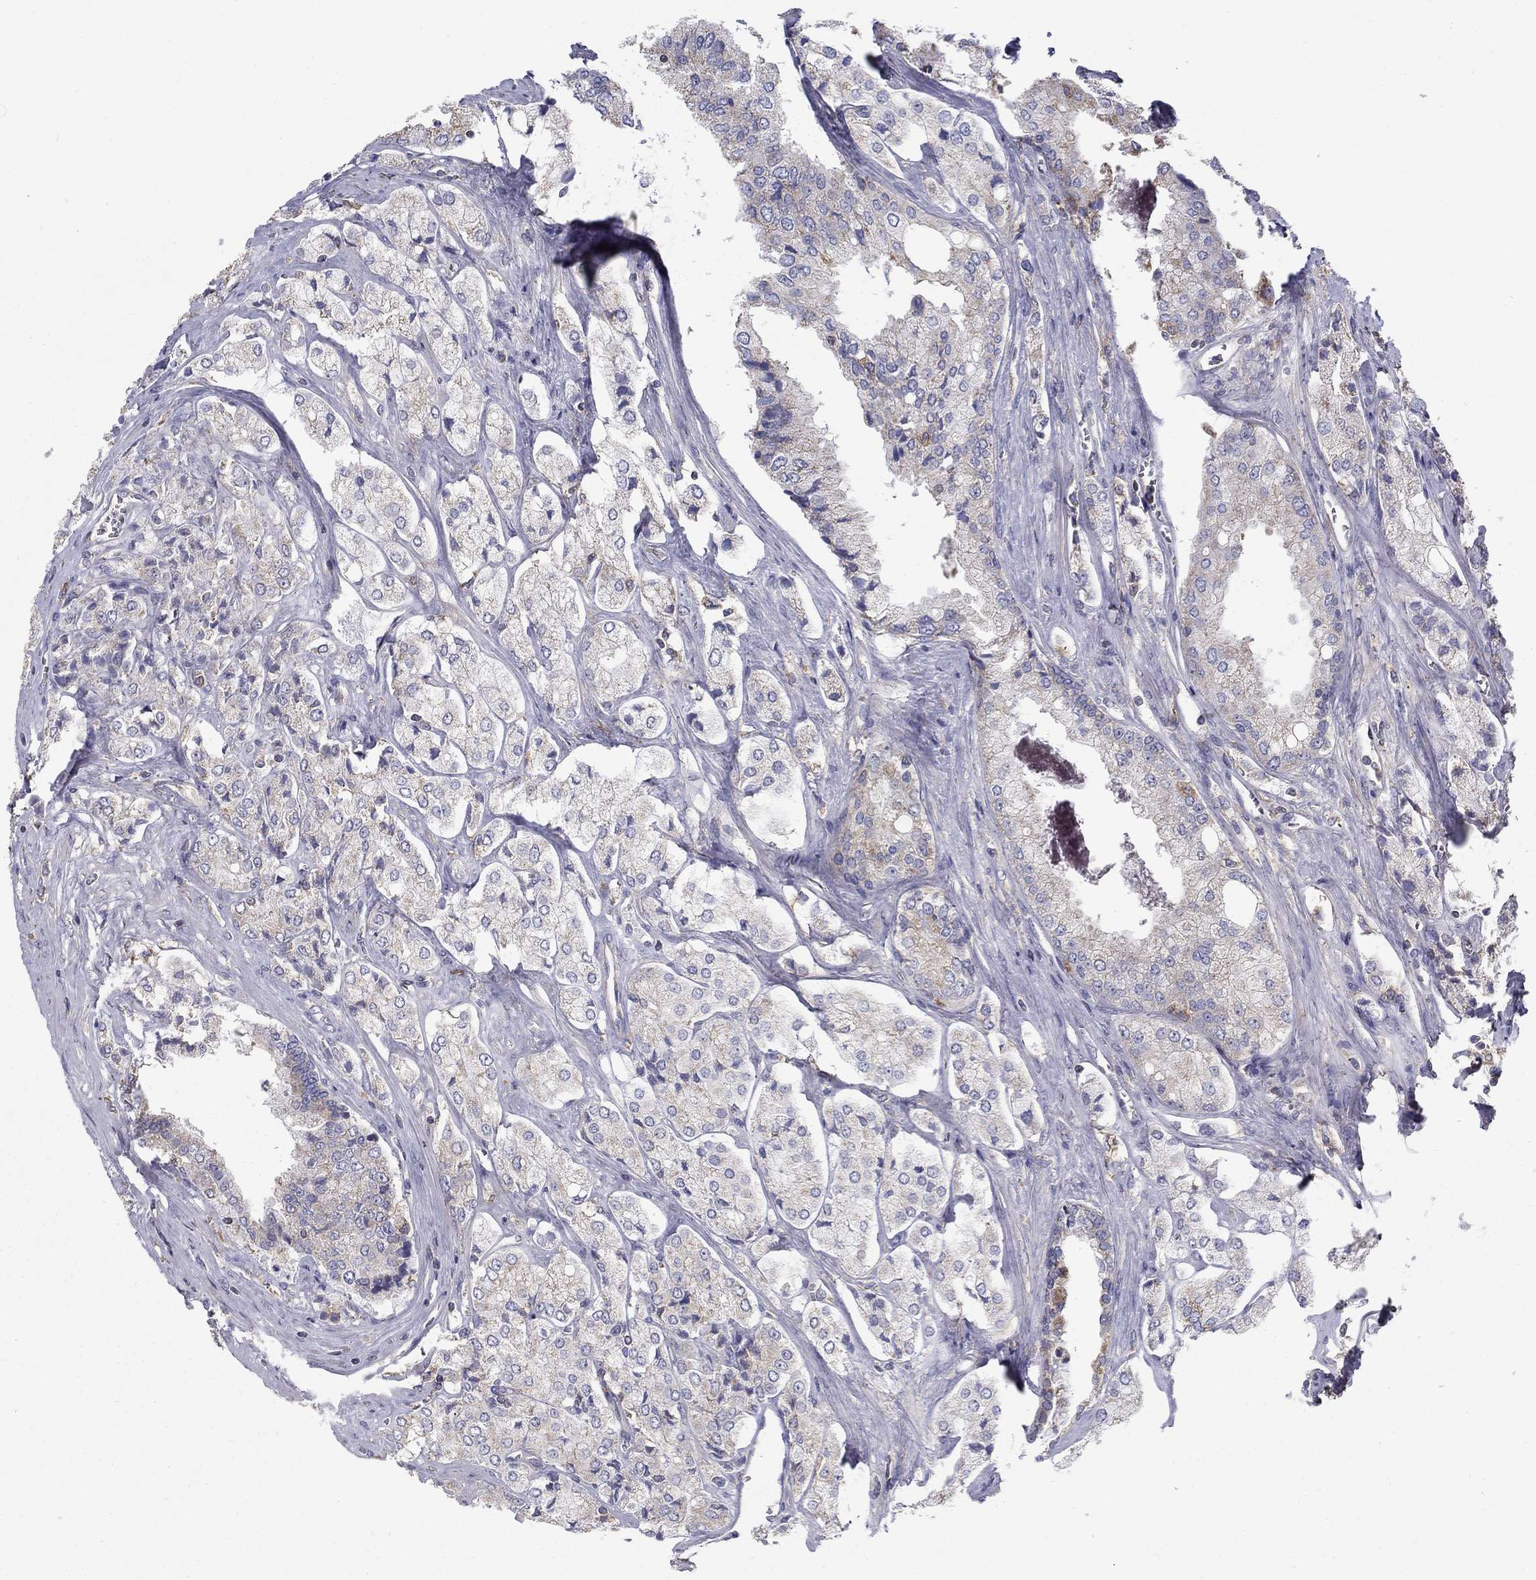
{"staining": {"intensity": "weak", "quantity": "<25%", "location": "cytoplasmic/membranous"}, "tissue": "prostate cancer", "cell_type": "Tumor cells", "image_type": "cancer", "snomed": [{"axis": "morphology", "description": "Adenocarcinoma, NOS"}, {"axis": "topography", "description": "Prostate and seminal vesicle, NOS"}, {"axis": "topography", "description": "Prostate"}], "caption": "The immunohistochemistry (IHC) photomicrograph has no significant expression in tumor cells of prostate adenocarcinoma tissue. (Stains: DAB (3,3'-diaminobenzidine) immunohistochemistry with hematoxylin counter stain, Microscopy: brightfield microscopy at high magnification).", "gene": "NME5", "patient": {"sex": "male", "age": 67}}